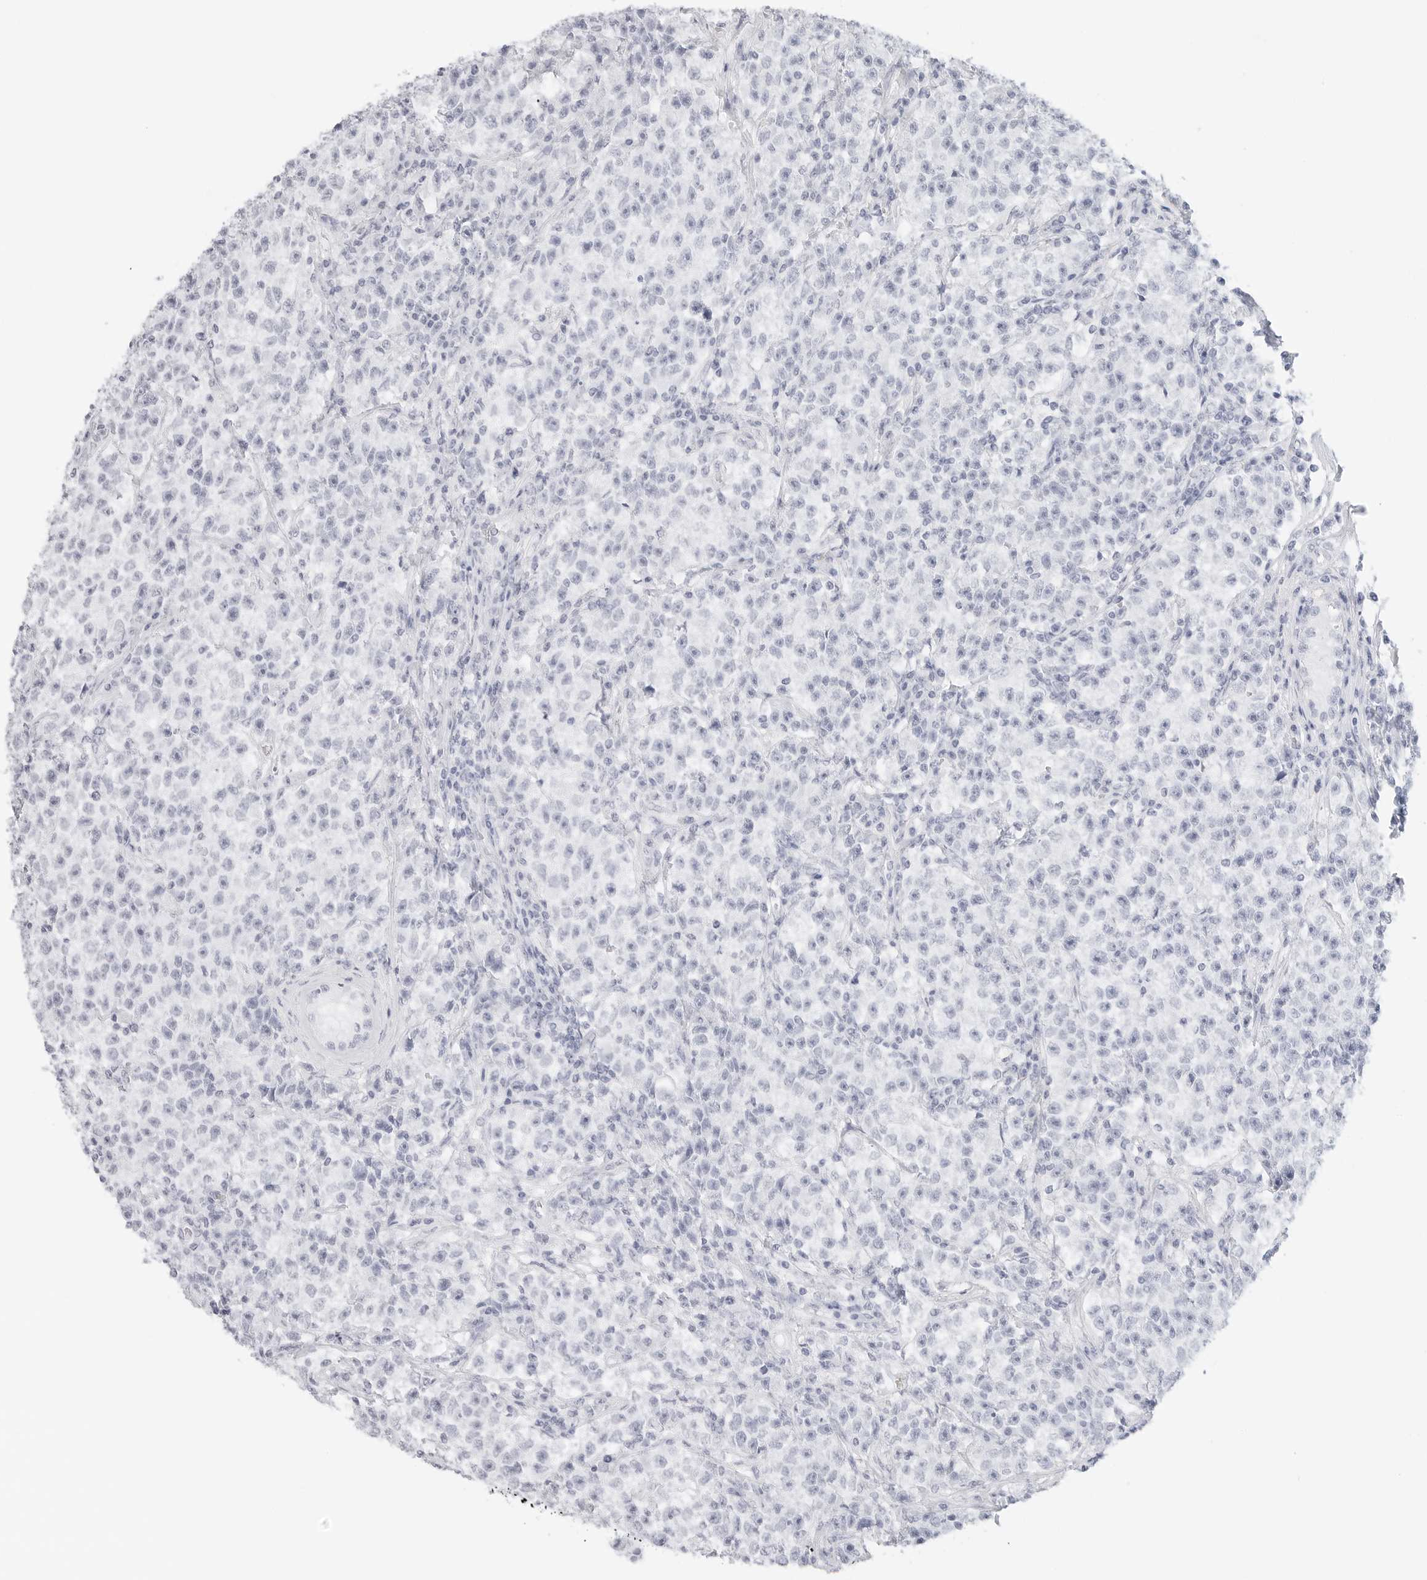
{"staining": {"intensity": "negative", "quantity": "none", "location": "none"}, "tissue": "testis cancer", "cell_type": "Tumor cells", "image_type": "cancer", "snomed": [{"axis": "morphology", "description": "Seminoma, NOS"}, {"axis": "topography", "description": "Testis"}], "caption": "DAB immunohistochemical staining of testis cancer (seminoma) shows no significant positivity in tumor cells.", "gene": "TFF2", "patient": {"sex": "male", "age": 22}}